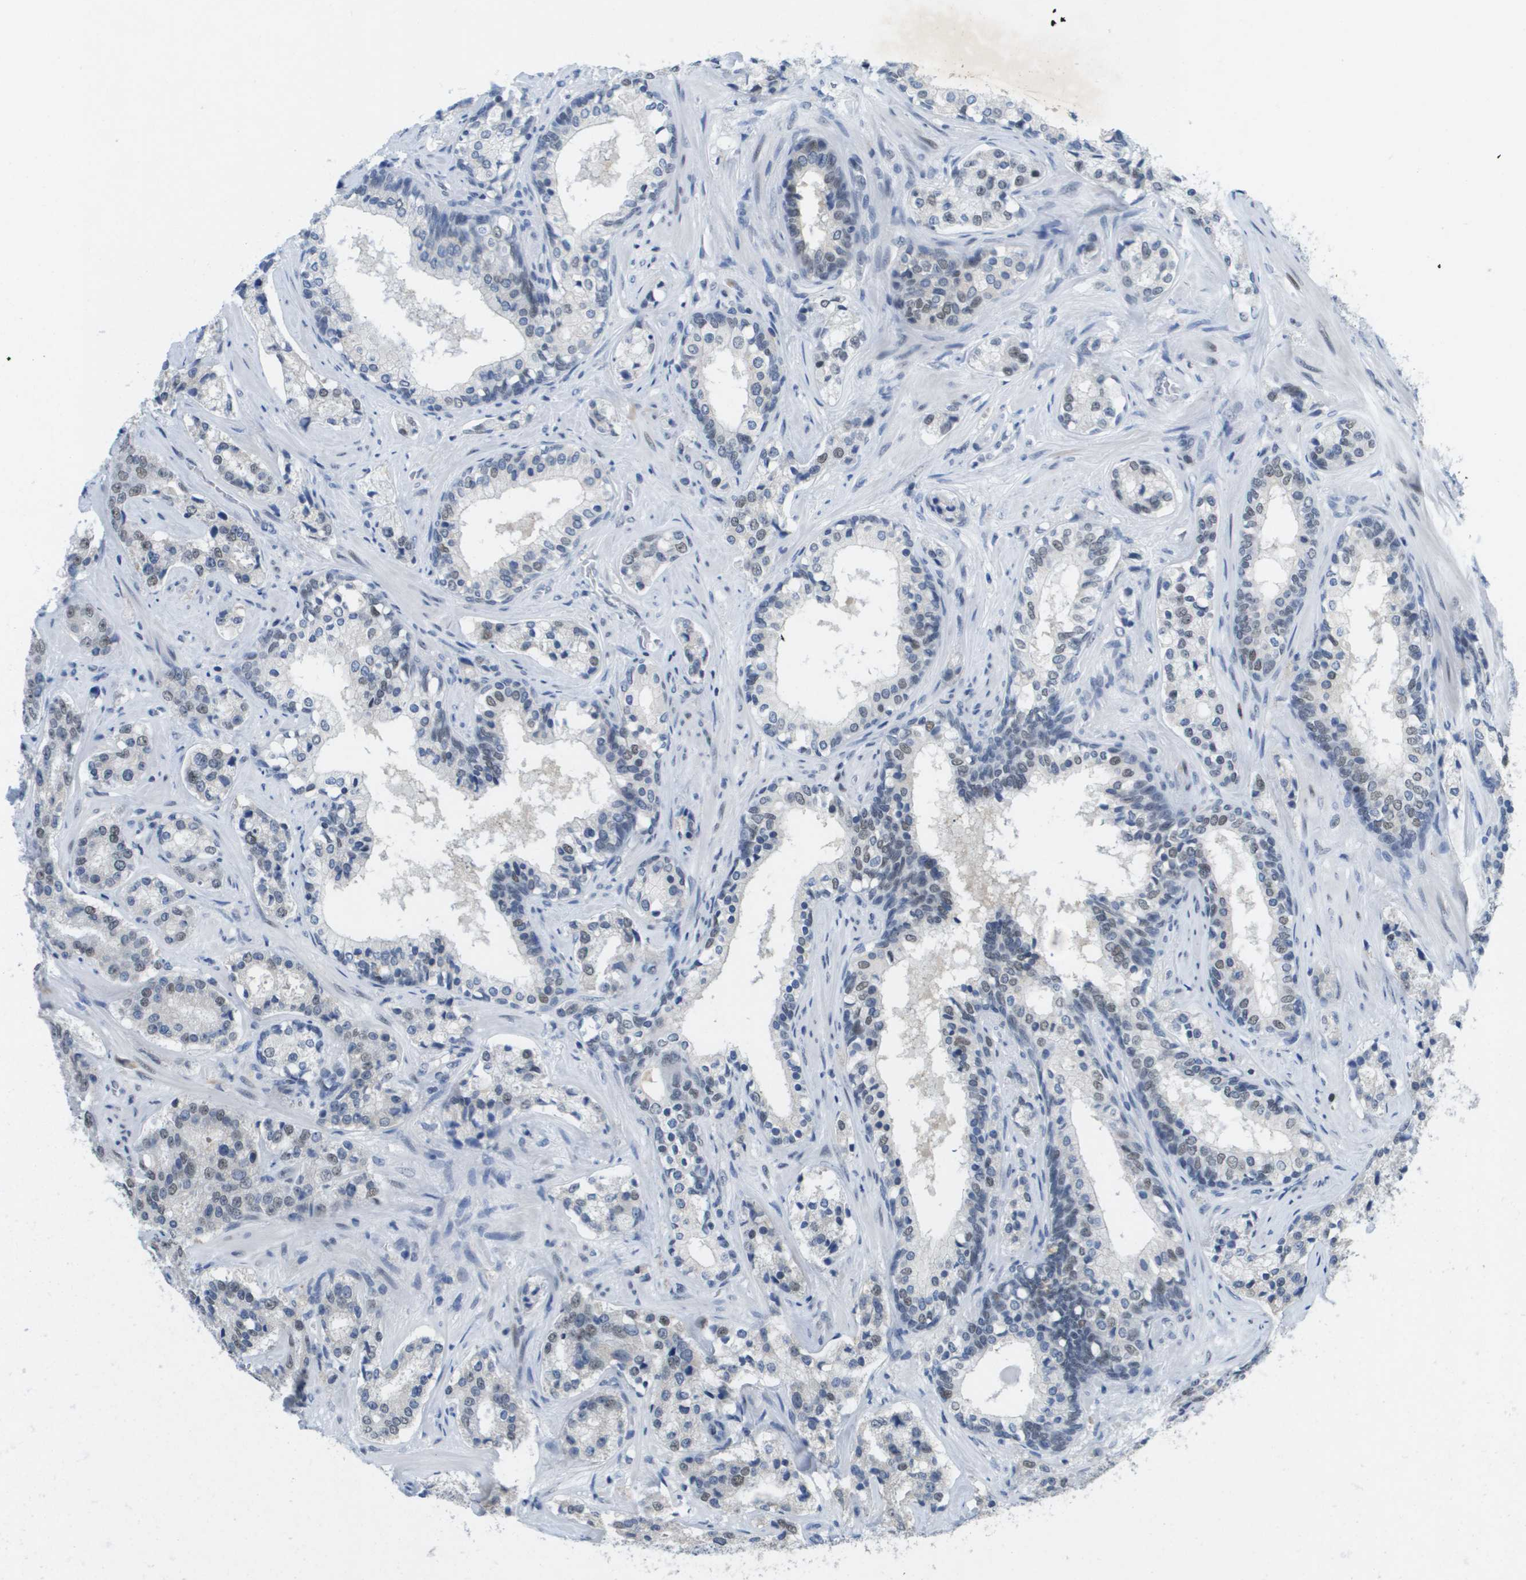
{"staining": {"intensity": "moderate", "quantity": "25%-75%", "location": "nuclear"}, "tissue": "prostate cancer", "cell_type": "Tumor cells", "image_type": "cancer", "snomed": [{"axis": "morphology", "description": "Adenocarcinoma, High grade"}, {"axis": "topography", "description": "Prostate"}], "caption": "Immunohistochemistry (IHC) (DAB (3,3'-diaminobenzidine)) staining of prostate cancer reveals moderate nuclear protein staining in about 25%-75% of tumor cells. Immunohistochemistry (IHC) stains the protein in brown and the nuclei are stained blue.", "gene": "TP53RK", "patient": {"sex": "male", "age": 60}}